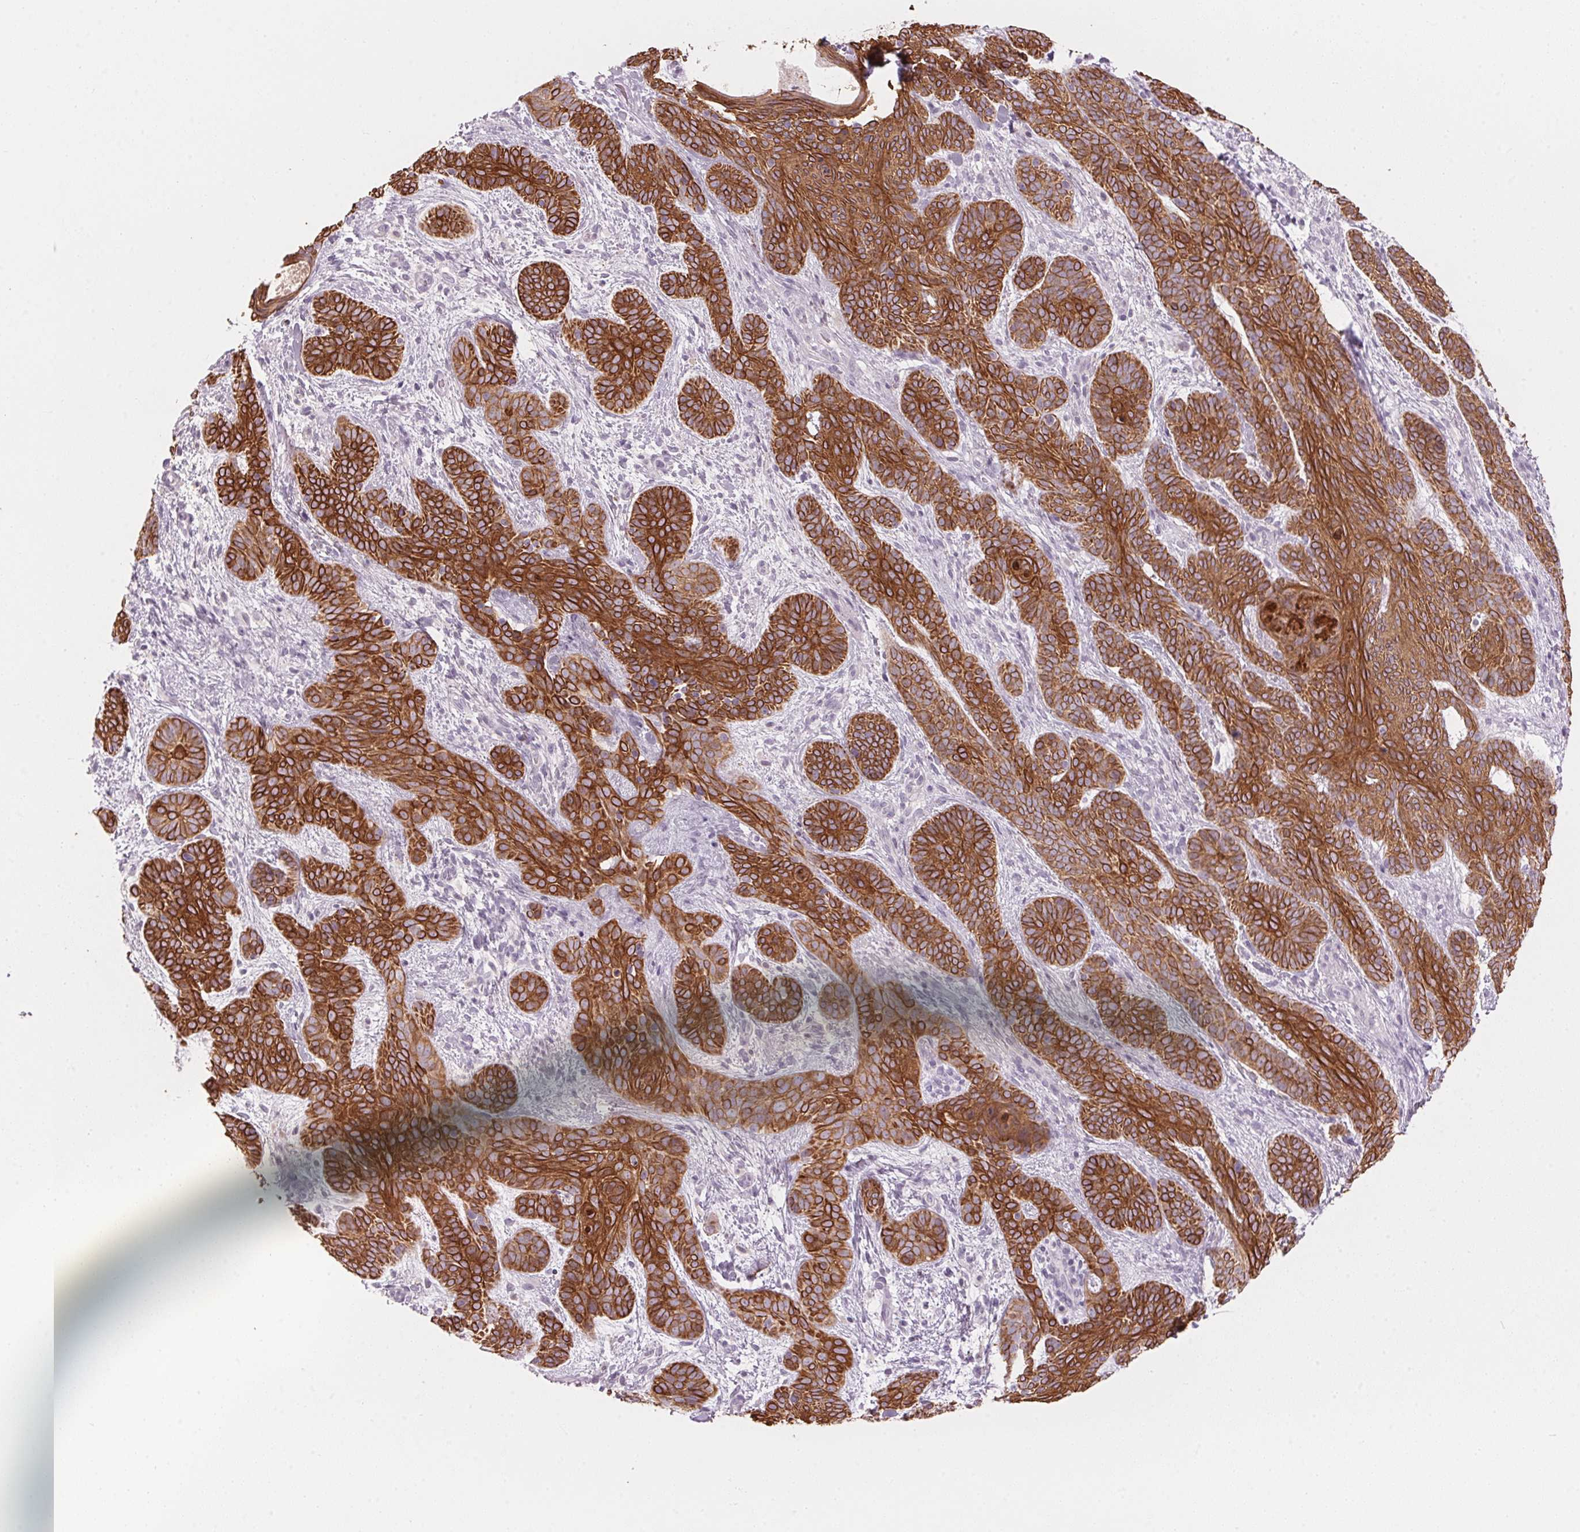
{"staining": {"intensity": "strong", "quantity": ">75%", "location": "cytoplasmic/membranous"}, "tissue": "skin cancer", "cell_type": "Tumor cells", "image_type": "cancer", "snomed": [{"axis": "morphology", "description": "Basal cell carcinoma"}, {"axis": "topography", "description": "Skin"}], "caption": "Immunohistochemical staining of basal cell carcinoma (skin) demonstrates strong cytoplasmic/membranous protein expression in about >75% of tumor cells. The staining was performed using DAB, with brown indicating positive protein expression. Nuclei are stained blue with hematoxylin.", "gene": "SCTR", "patient": {"sex": "female", "age": 82}}